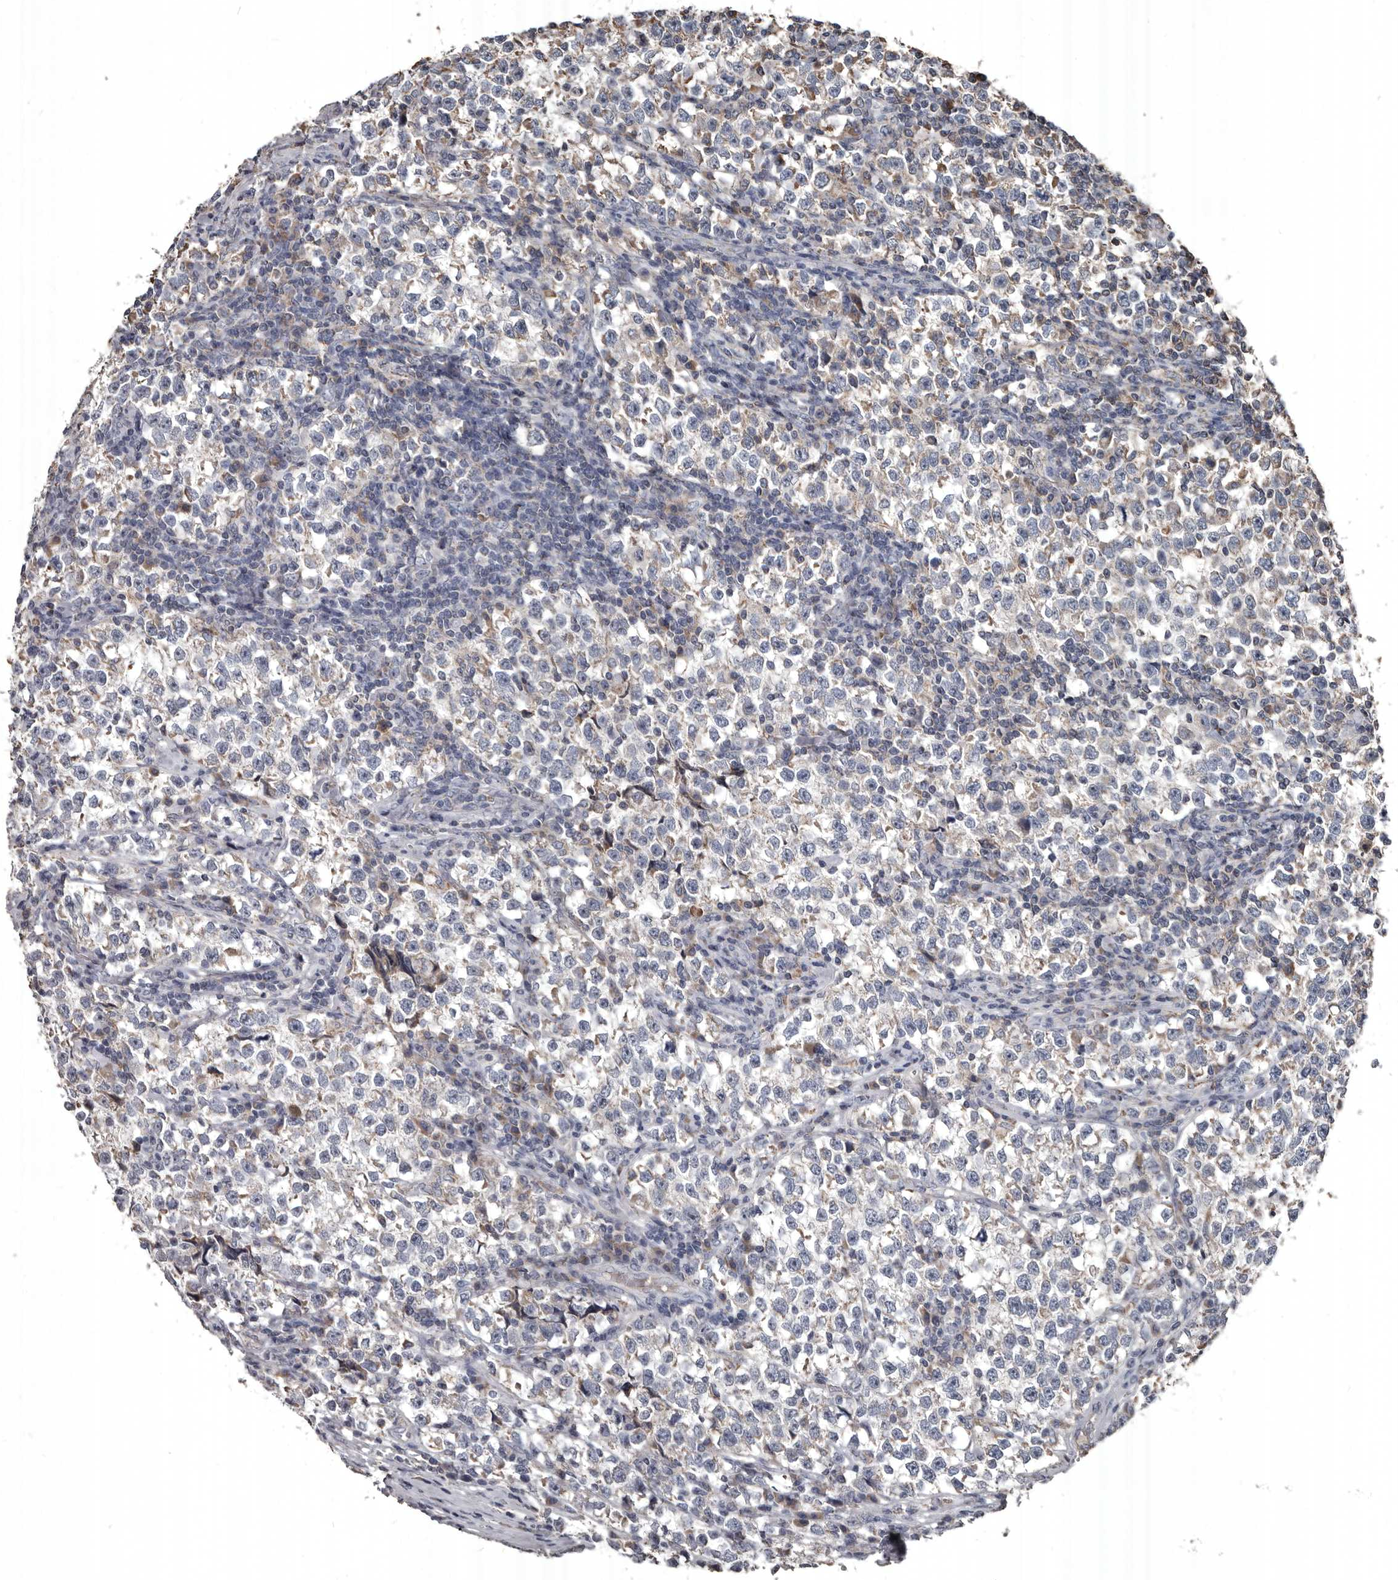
{"staining": {"intensity": "weak", "quantity": "<25%", "location": "cytoplasmic/membranous"}, "tissue": "testis cancer", "cell_type": "Tumor cells", "image_type": "cancer", "snomed": [{"axis": "morphology", "description": "Normal tissue, NOS"}, {"axis": "morphology", "description": "Seminoma, NOS"}, {"axis": "topography", "description": "Testis"}], "caption": "The immunohistochemistry (IHC) micrograph has no significant staining in tumor cells of testis seminoma tissue.", "gene": "GREB1", "patient": {"sex": "male", "age": 43}}